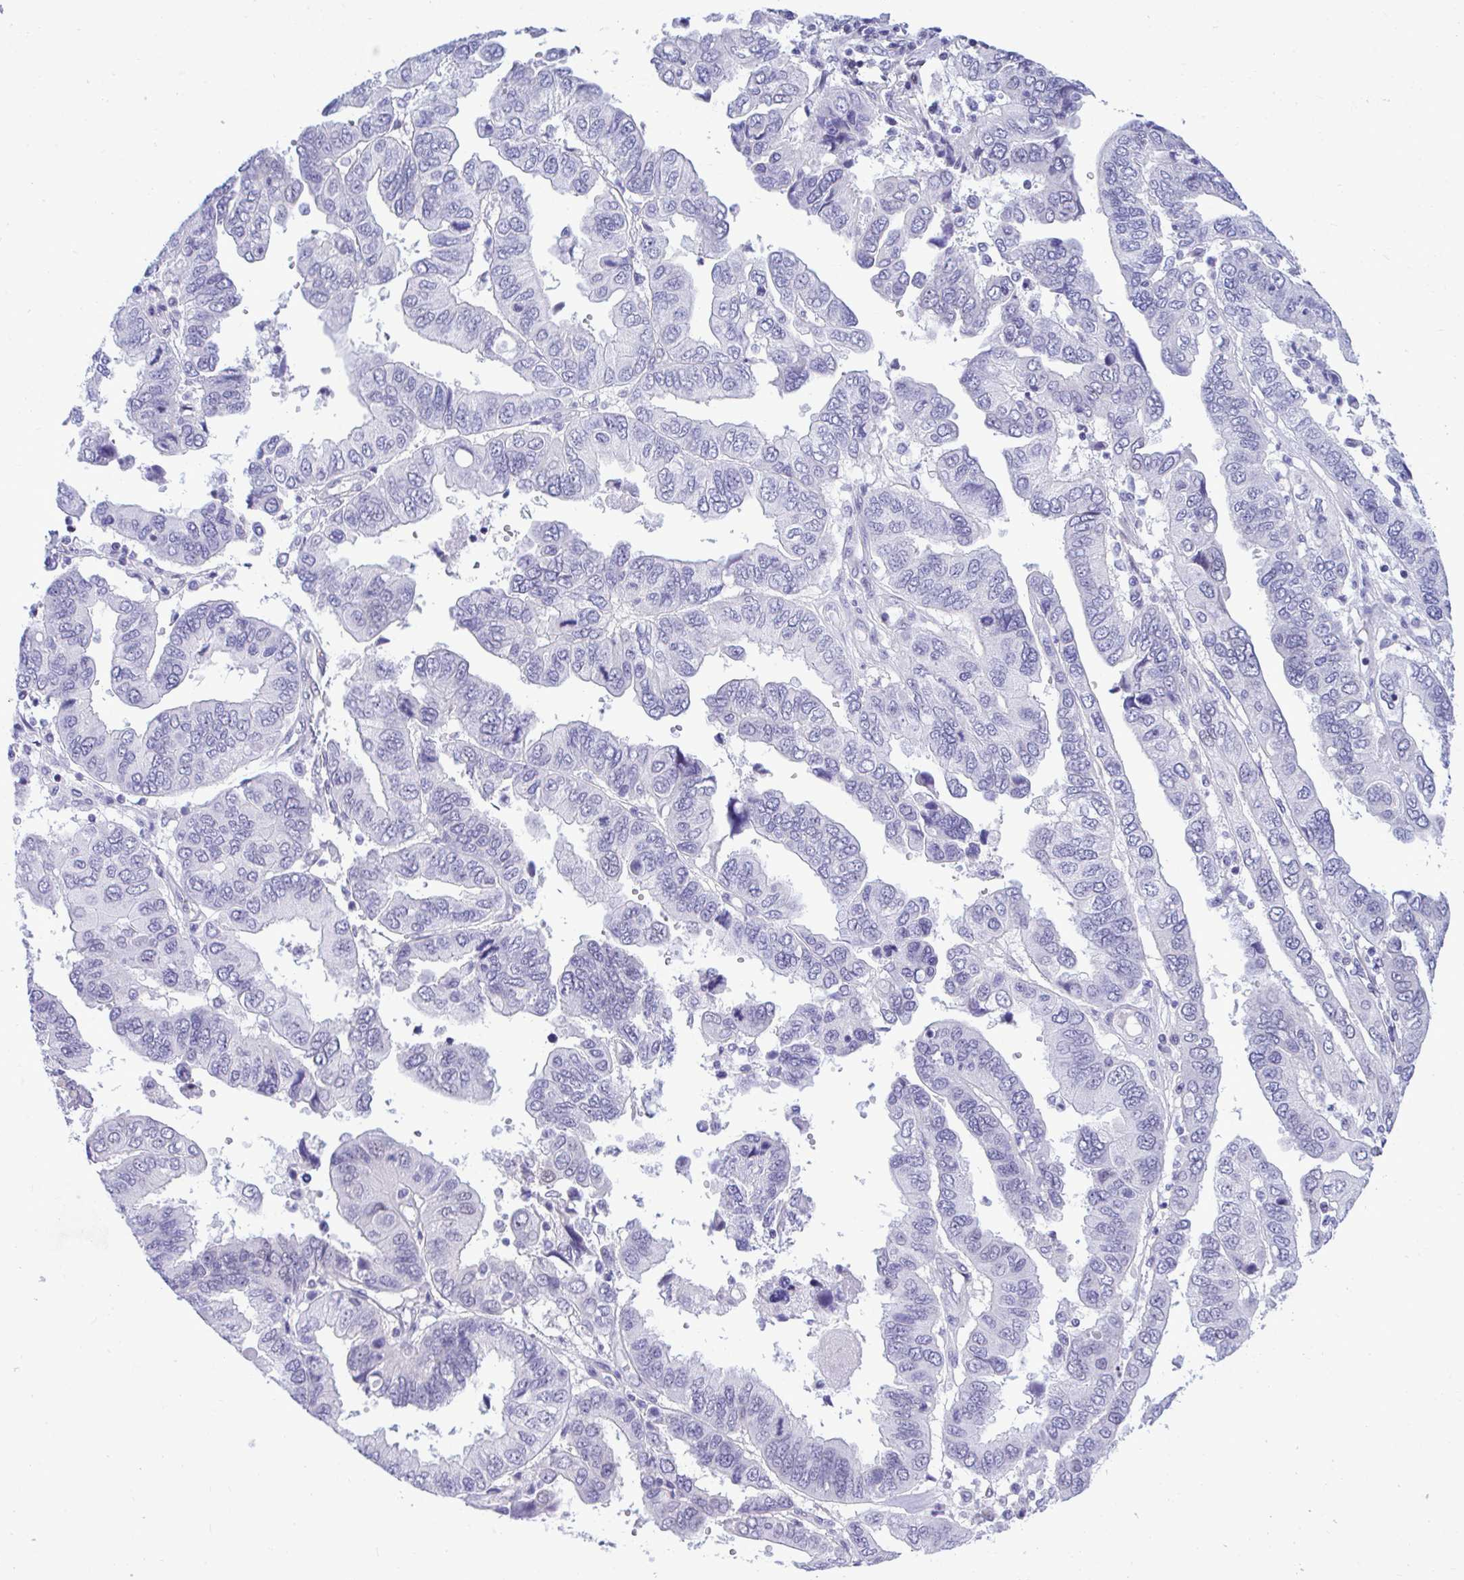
{"staining": {"intensity": "negative", "quantity": "none", "location": "none"}, "tissue": "ovarian cancer", "cell_type": "Tumor cells", "image_type": "cancer", "snomed": [{"axis": "morphology", "description": "Cystadenocarcinoma, serous, NOS"}, {"axis": "topography", "description": "Ovary"}], "caption": "Ovarian cancer was stained to show a protein in brown. There is no significant expression in tumor cells.", "gene": "SLC25A51", "patient": {"sex": "female", "age": 79}}